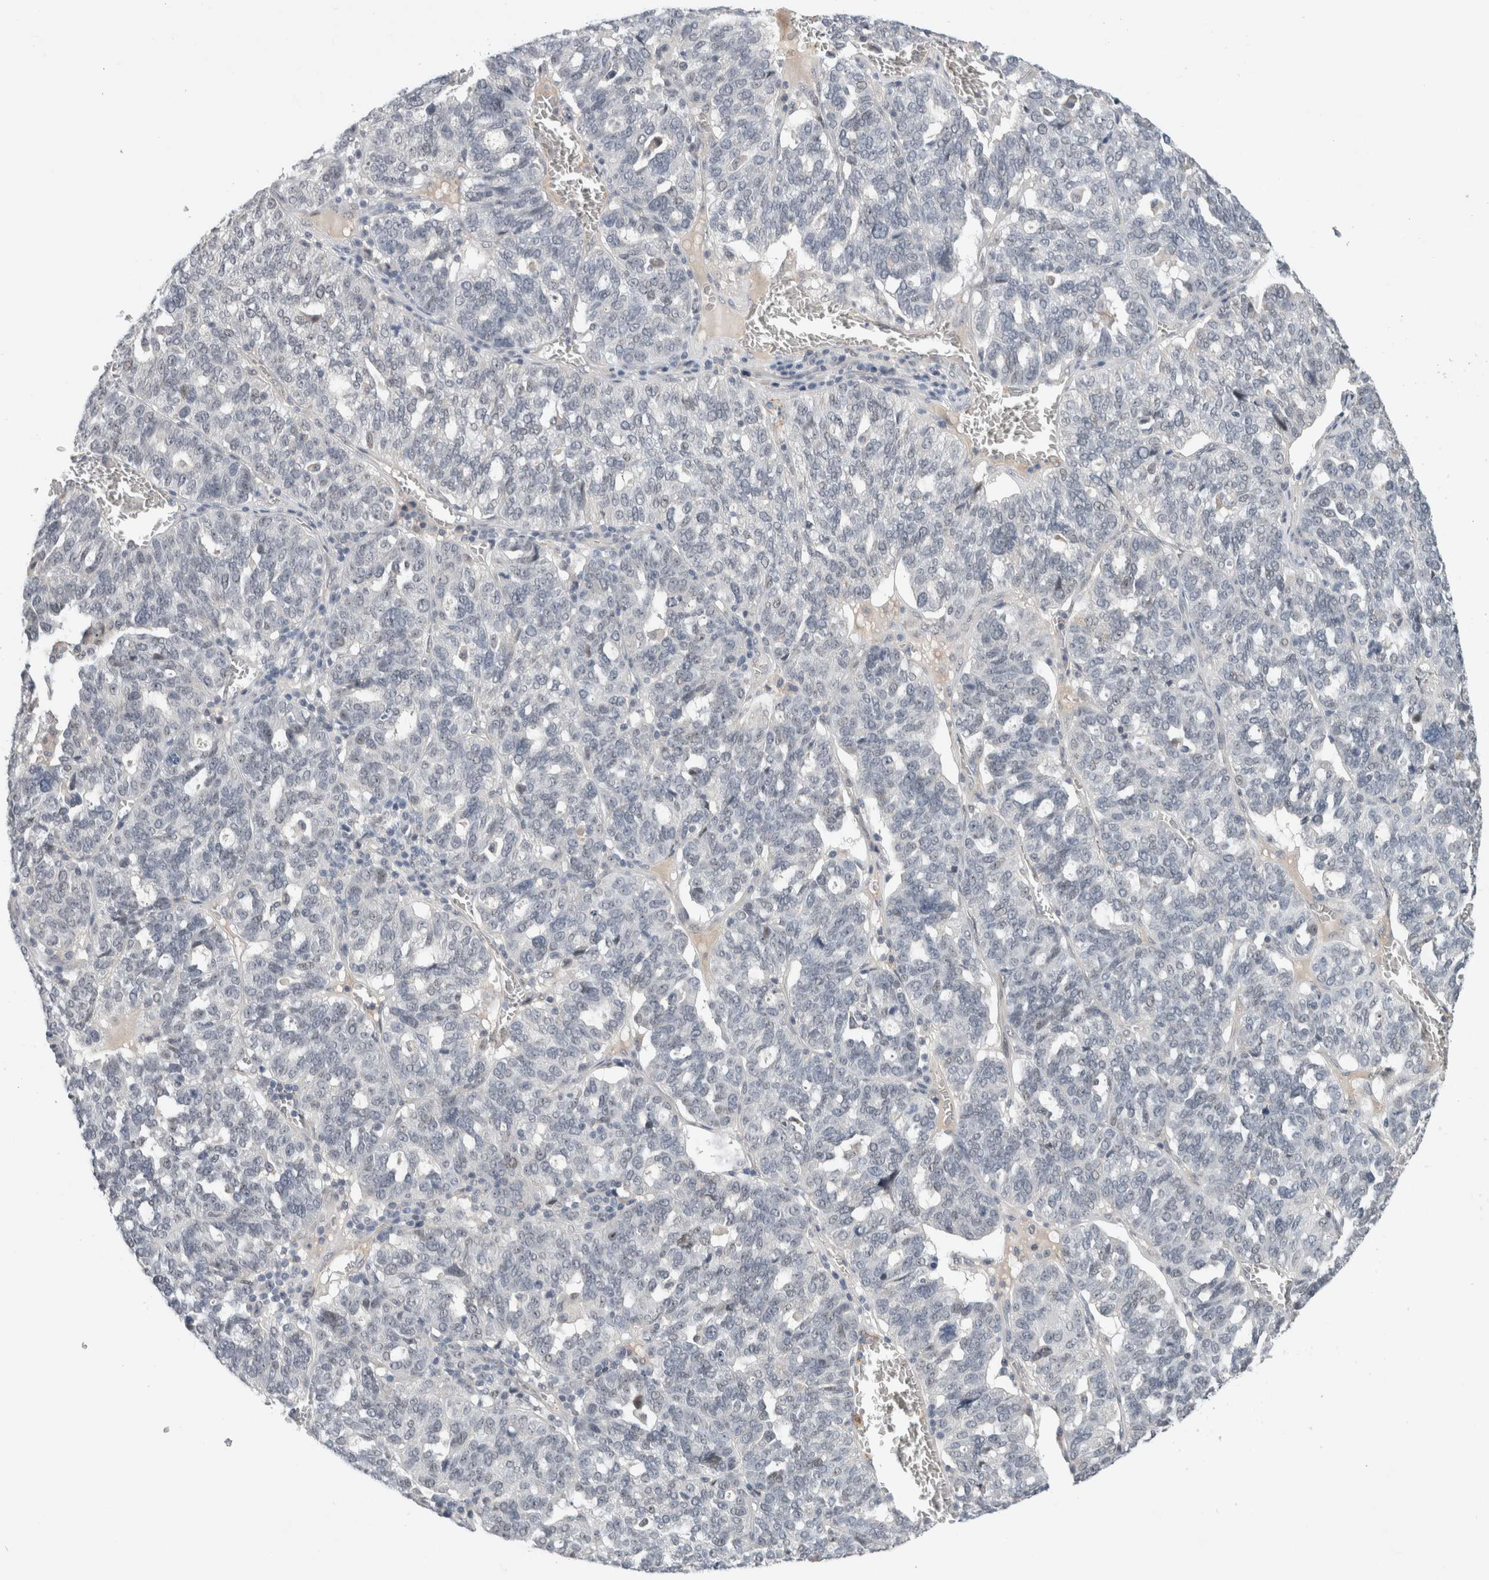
{"staining": {"intensity": "negative", "quantity": "none", "location": "none"}, "tissue": "ovarian cancer", "cell_type": "Tumor cells", "image_type": "cancer", "snomed": [{"axis": "morphology", "description": "Cystadenocarcinoma, serous, NOS"}, {"axis": "topography", "description": "Ovary"}], "caption": "This is a photomicrograph of immunohistochemistry (IHC) staining of ovarian serous cystadenocarcinoma, which shows no expression in tumor cells.", "gene": "HCN3", "patient": {"sex": "female", "age": 59}}